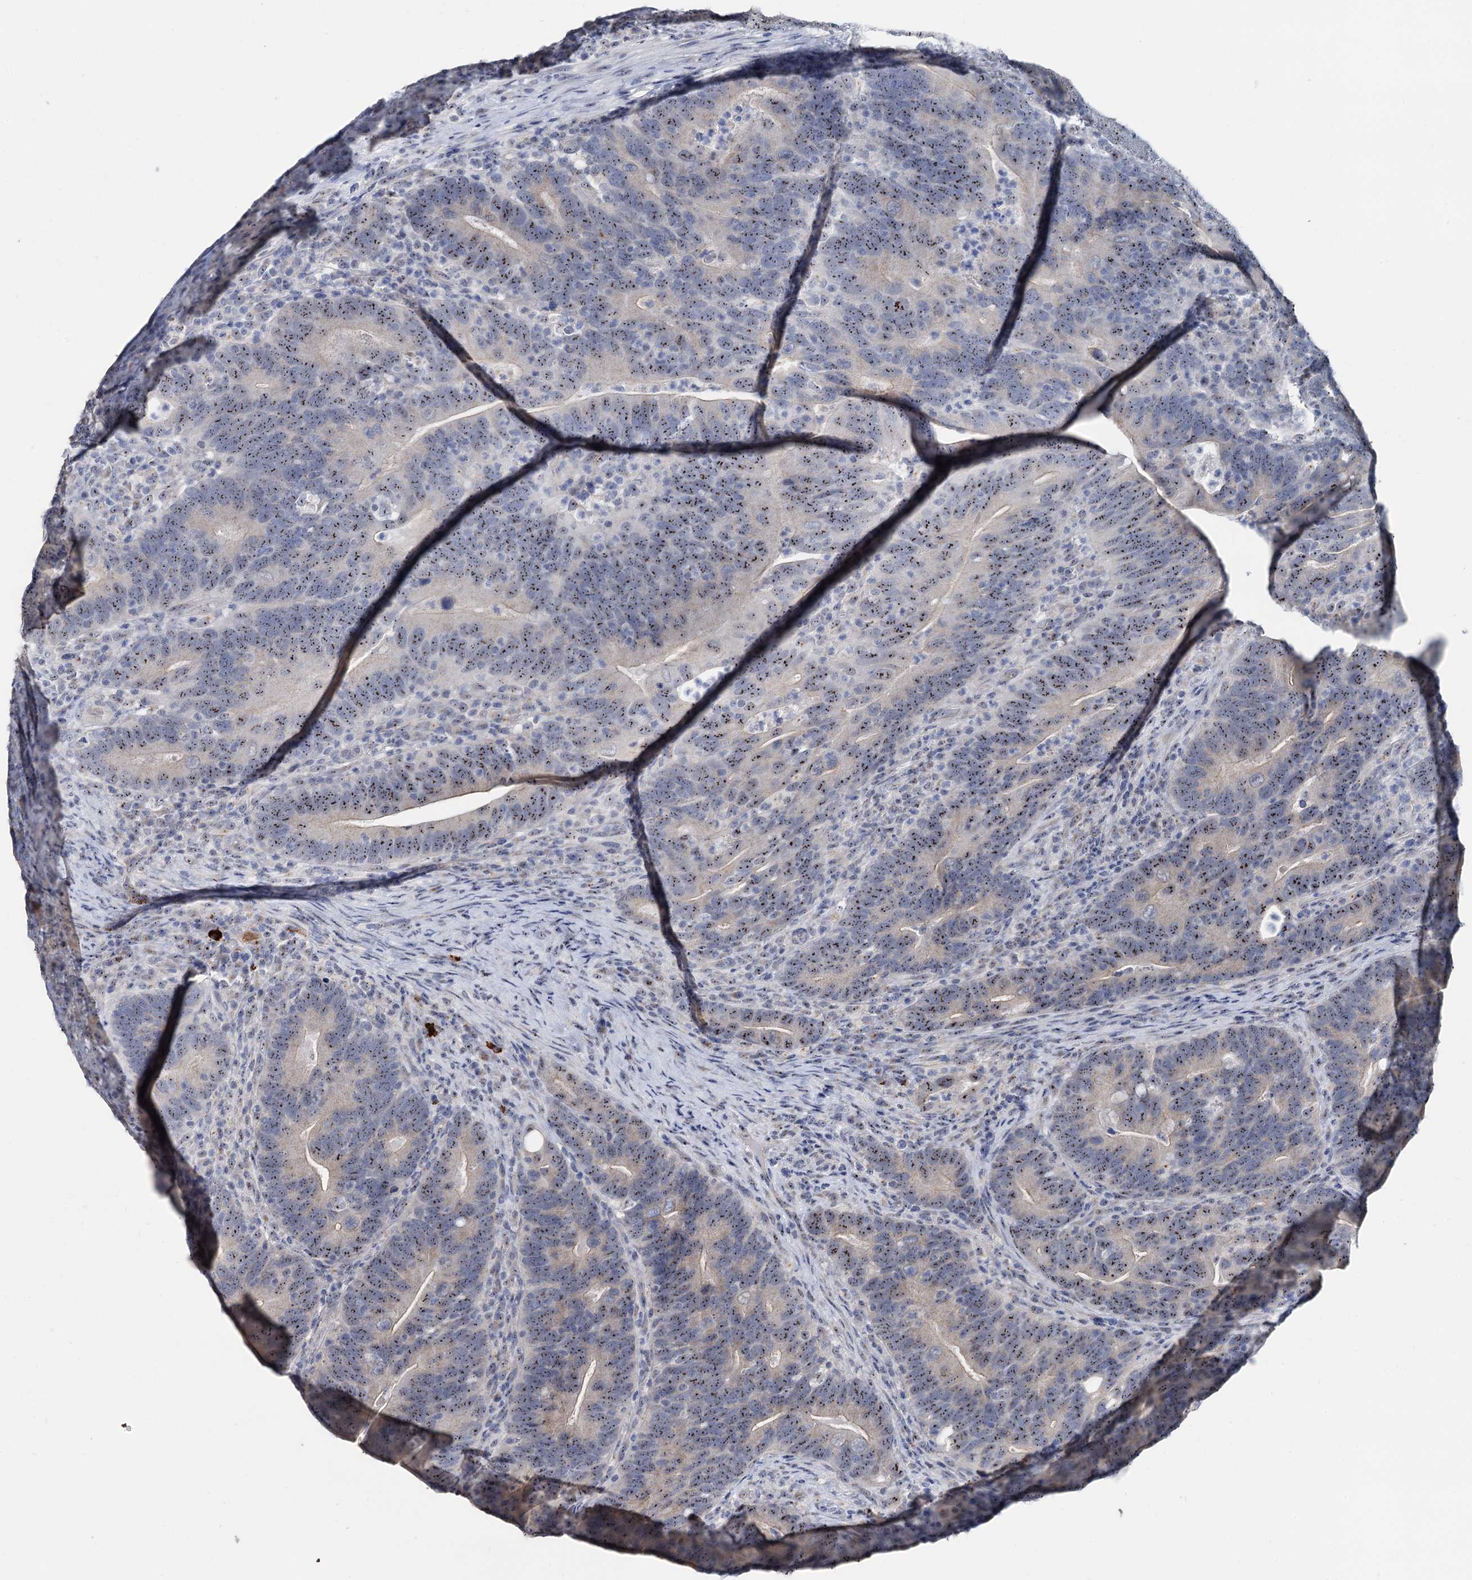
{"staining": {"intensity": "moderate", "quantity": ">75%", "location": "nuclear"}, "tissue": "colorectal cancer", "cell_type": "Tumor cells", "image_type": "cancer", "snomed": [{"axis": "morphology", "description": "Adenocarcinoma, NOS"}, {"axis": "topography", "description": "Colon"}], "caption": "The photomicrograph shows a brown stain indicating the presence of a protein in the nuclear of tumor cells in colorectal cancer.", "gene": "C2CD3", "patient": {"sex": "female", "age": 66}}